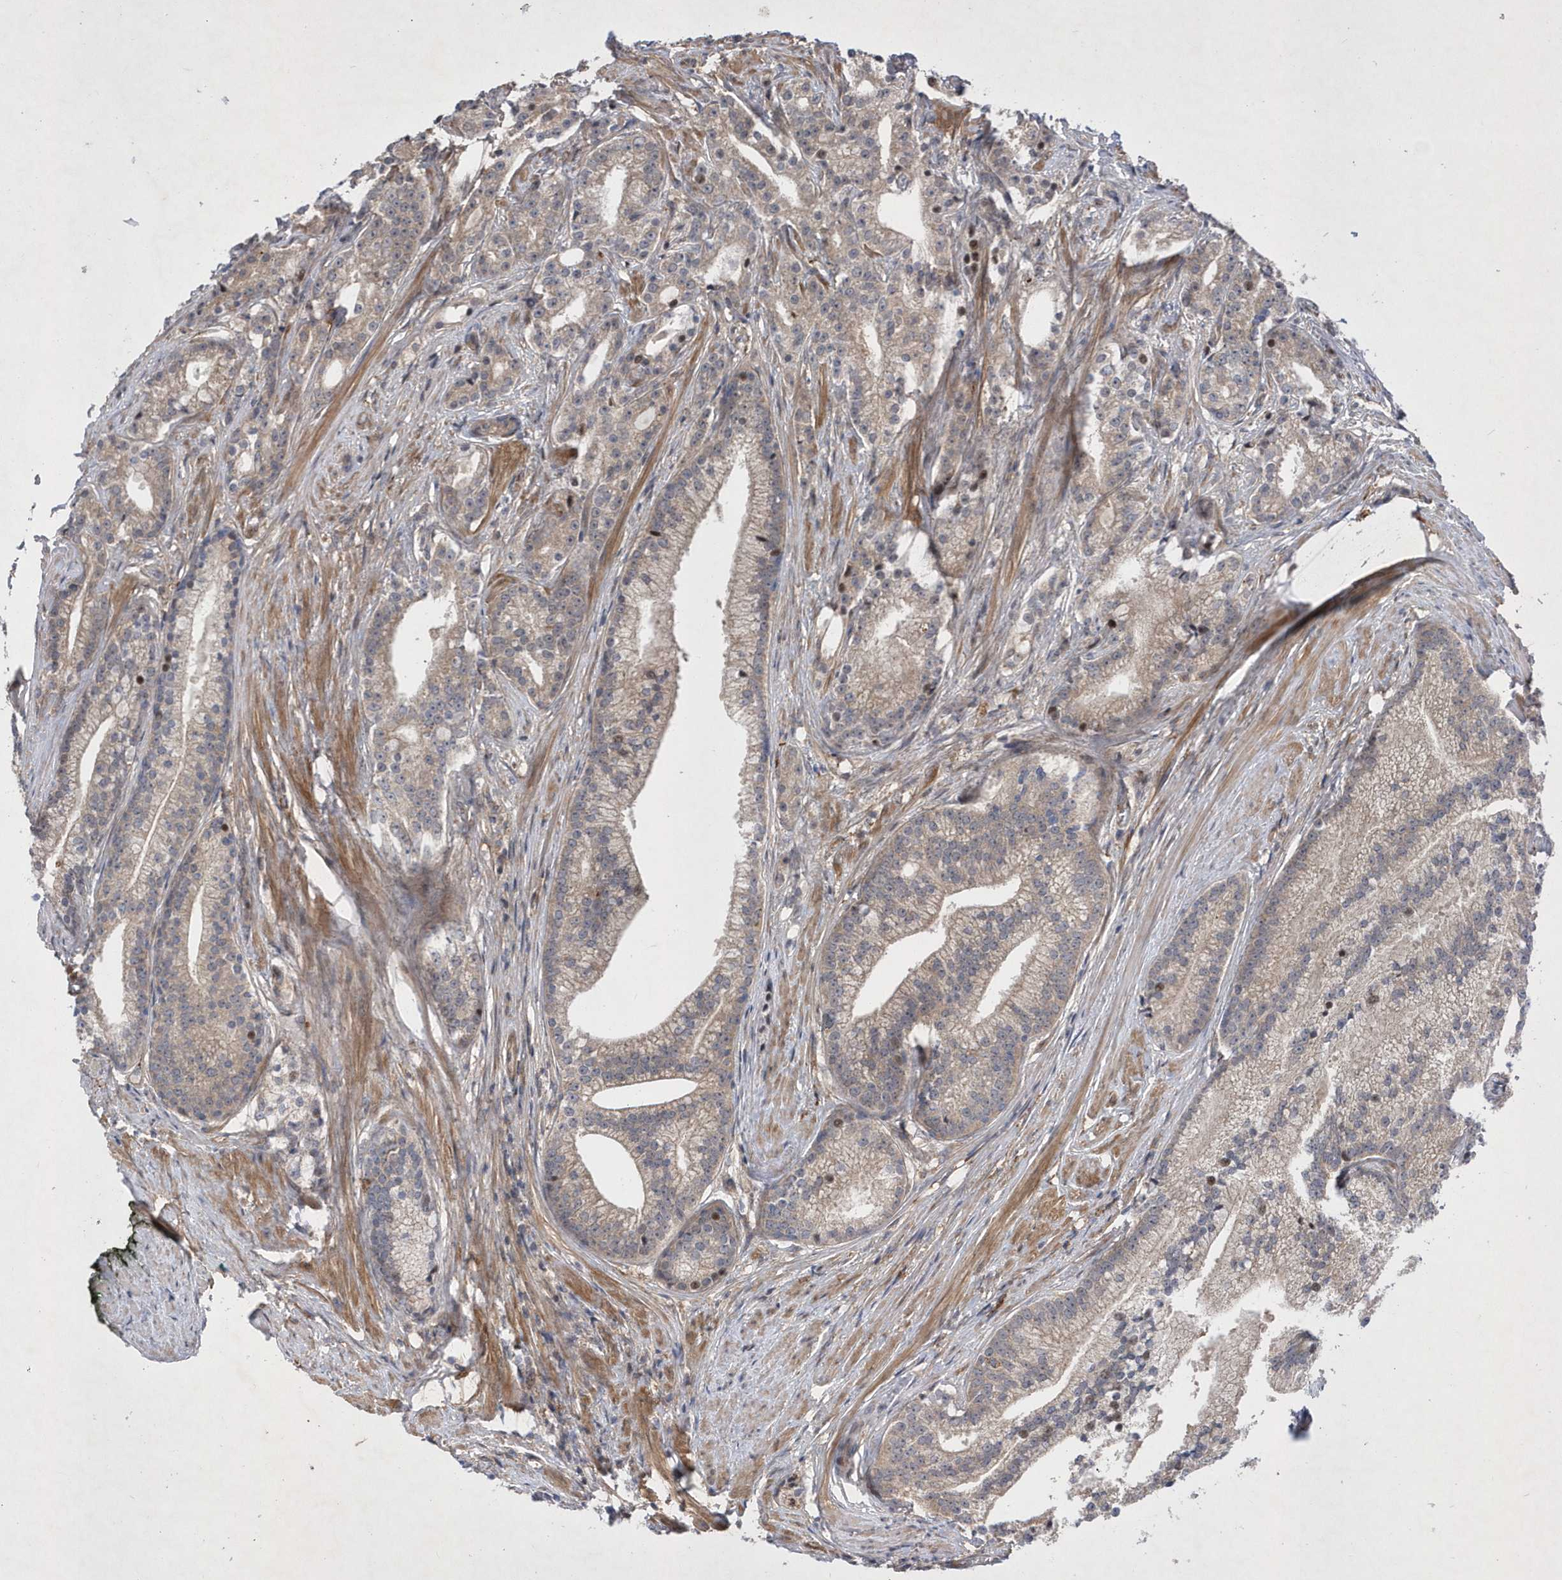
{"staining": {"intensity": "weak", "quantity": ">75%", "location": "cytoplasmic/membranous"}, "tissue": "prostate cancer", "cell_type": "Tumor cells", "image_type": "cancer", "snomed": [{"axis": "morphology", "description": "Adenocarcinoma, Low grade"}, {"axis": "topography", "description": "Prostate"}], "caption": "An IHC image of tumor tissue is shown. Protein staining in brown shows weak cytoplasmic/membranous positivity in prostate low-grade adenocarcinoma within tumor cells.", "gene": "LONRF2", "patient": {"sex": "male", "age": 71}}